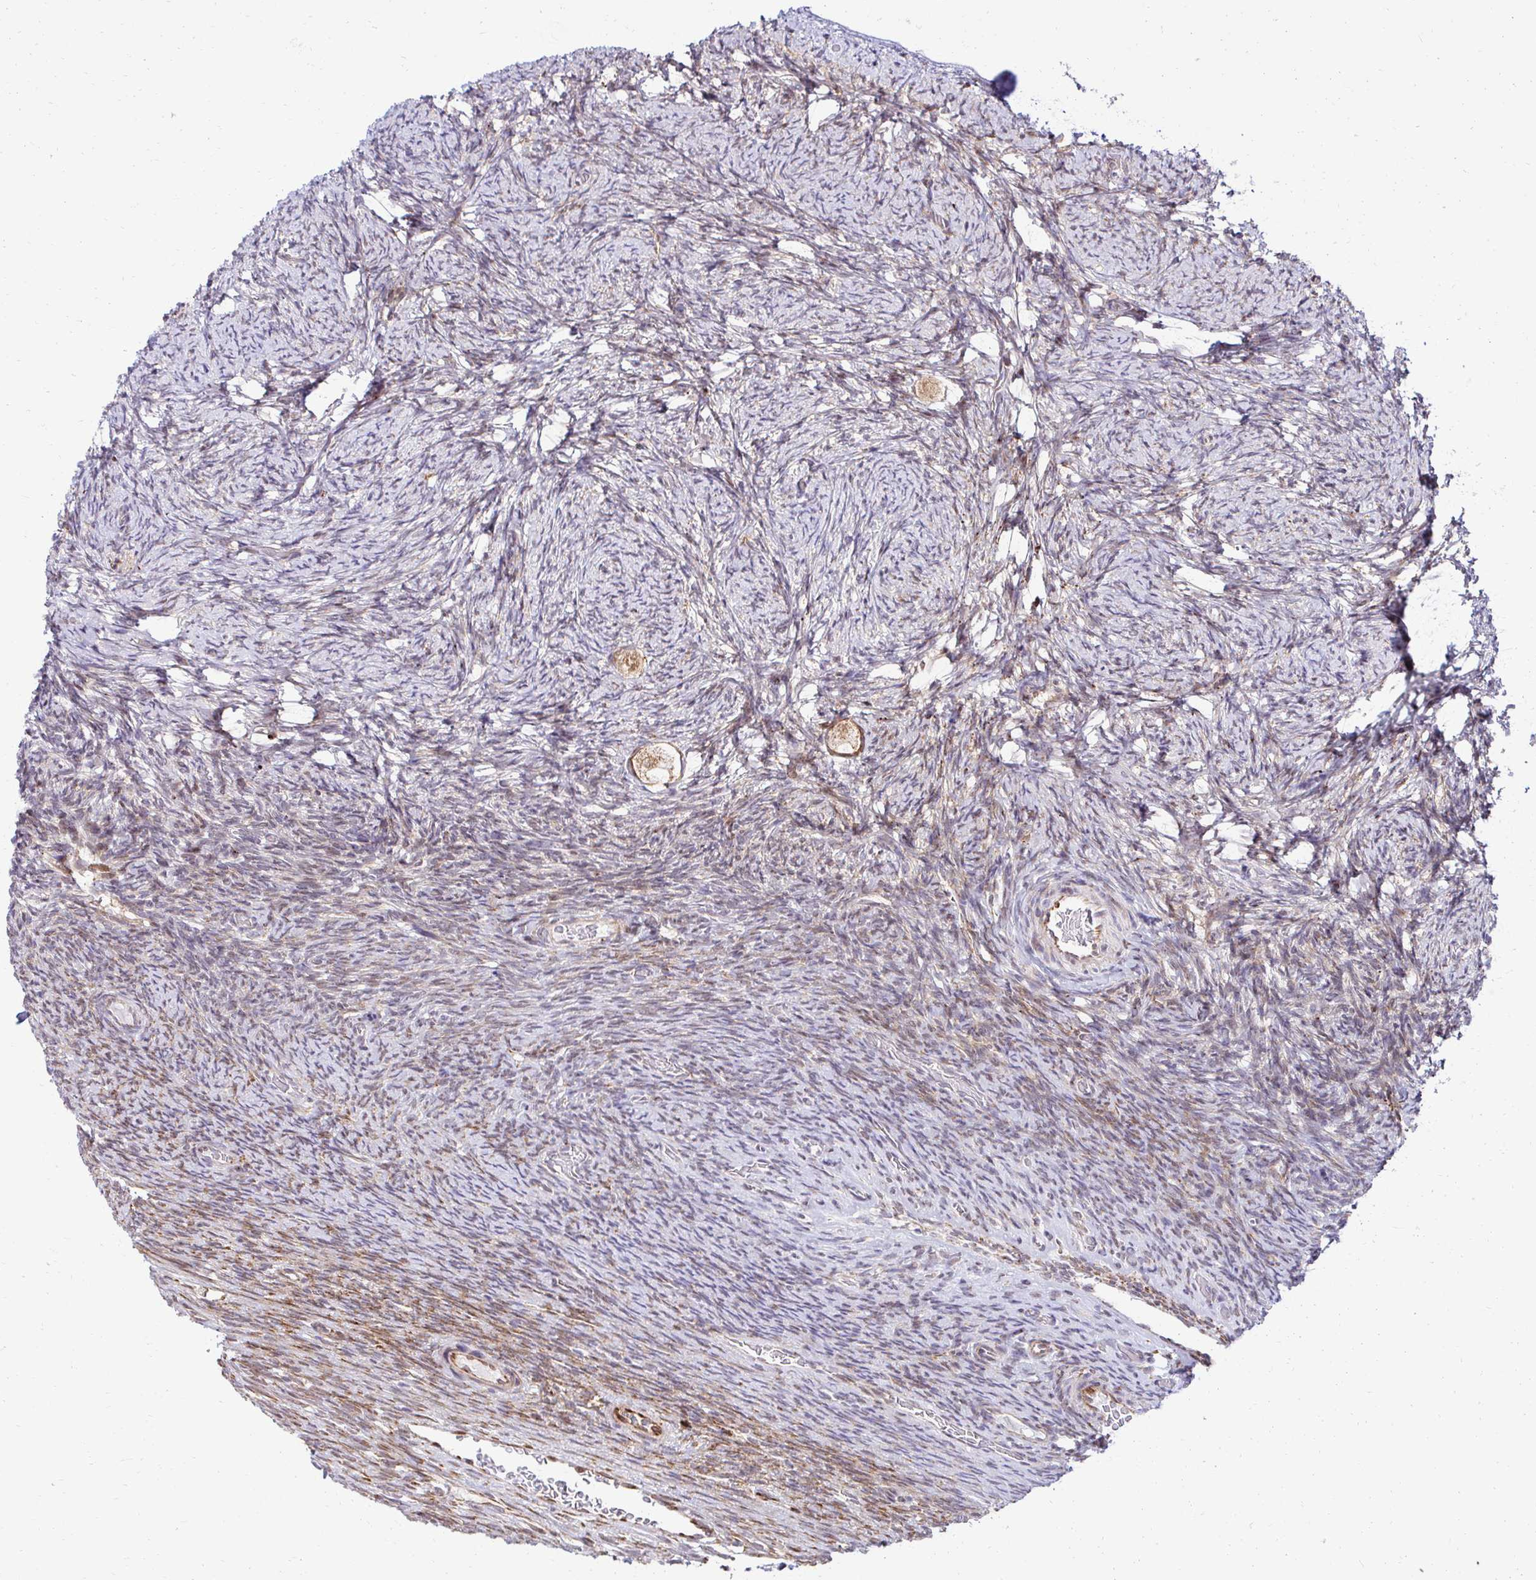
{"staining": {"intensity": "moderate", "quantity": ">75%", "location": "cytoplasmic/membranous"}, "tissue": "ovary", "cell_type": "Follicle cells", "image_type": "normal", "snomed": [{"axis": "morphology", "description": "Normal tissue, NOS"}, {"axis": "topography", "description": "Ovary"}], "caption": "High-magnification brightfield microscopy of unremarkable ovary stained with DAB (brown) and counterstained with hematoxylin (blue). follicle cells exhibit moderate cytoplasmic/membranous expression is present in about>75% of cells.", "gene": "HPS1", "patient": {"sex": "female", "age": 34}}